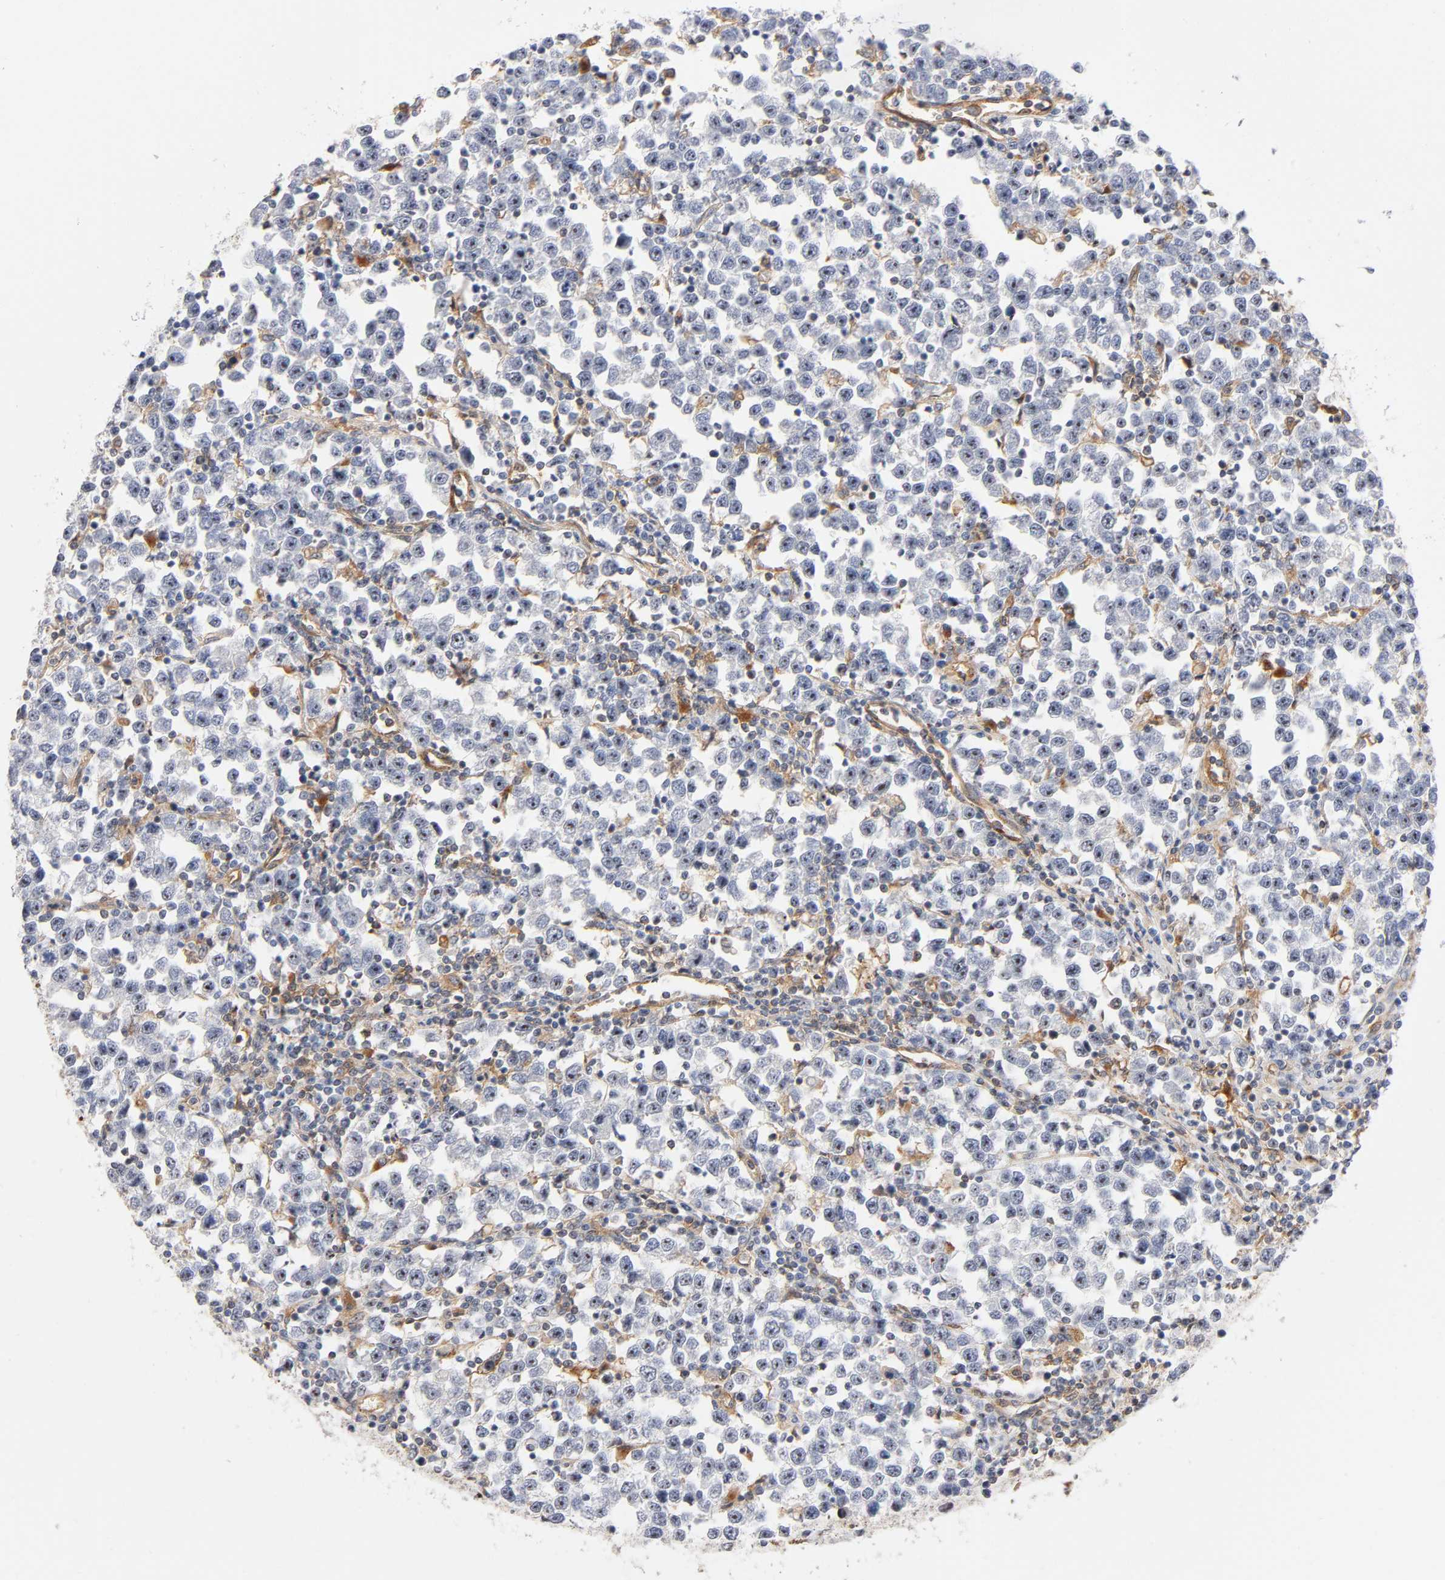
{"staining": {"intensity": "strong", "quantity": "25%-75%", "location": "nuclear"}, "tissue": "testis cancer", "cell_type": "Tumor cells", "image_type": "cancer", "snomed": [{"axis": "morphology", "description": "Seminoma, NOS"}, {"axis": "topography", "description": "Testis"}], "caption": "Protein expression analysis of human seminoma (testis) reveals strong nuclear staining in approximately 25%-75% of tumor cells. (DAB IHC with brightfield microscopy, high magnification).", "gene": "PLD1", "patient": {"sex": "male", "age": 43}}